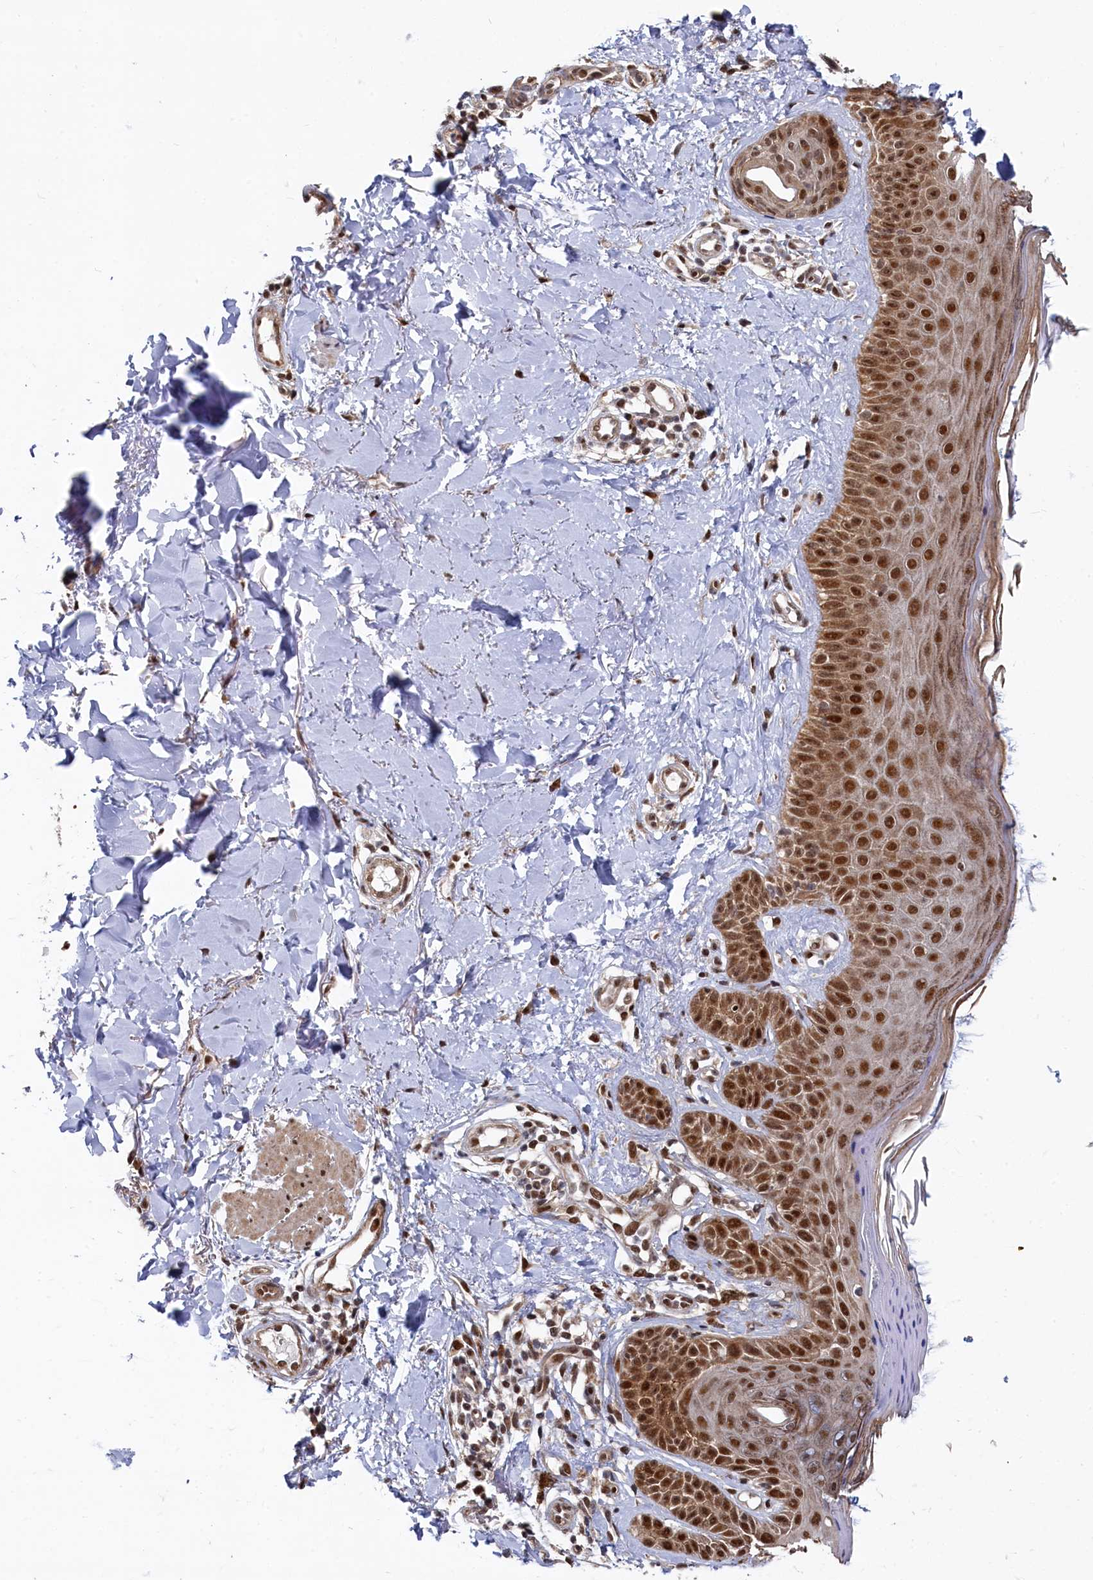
{"staining": {"intensity": "moderate", "quantity": ">75%", "location": "cytoplasmic/membranous,nuclear"}, "tissue": "skin", "cell_type": "Fibroblasts", "image_type": "normal", "snomed": [{"axis": "morphology", "description": "Normal tissue, NOS"}, {"axis": "topography", "description": "Skin"}], "caption": "Skin stained with DAB immunohistochemistry (IHC) reveals medium levels of moderate cytoplasmic/membranous,nuclear expression in about >75% of fibroblasts. The protein of interest is shown in brown color, while the nuclei are stained blue.", "gene": "BUB3", "patient": {"sex": "male", "age": 52}}